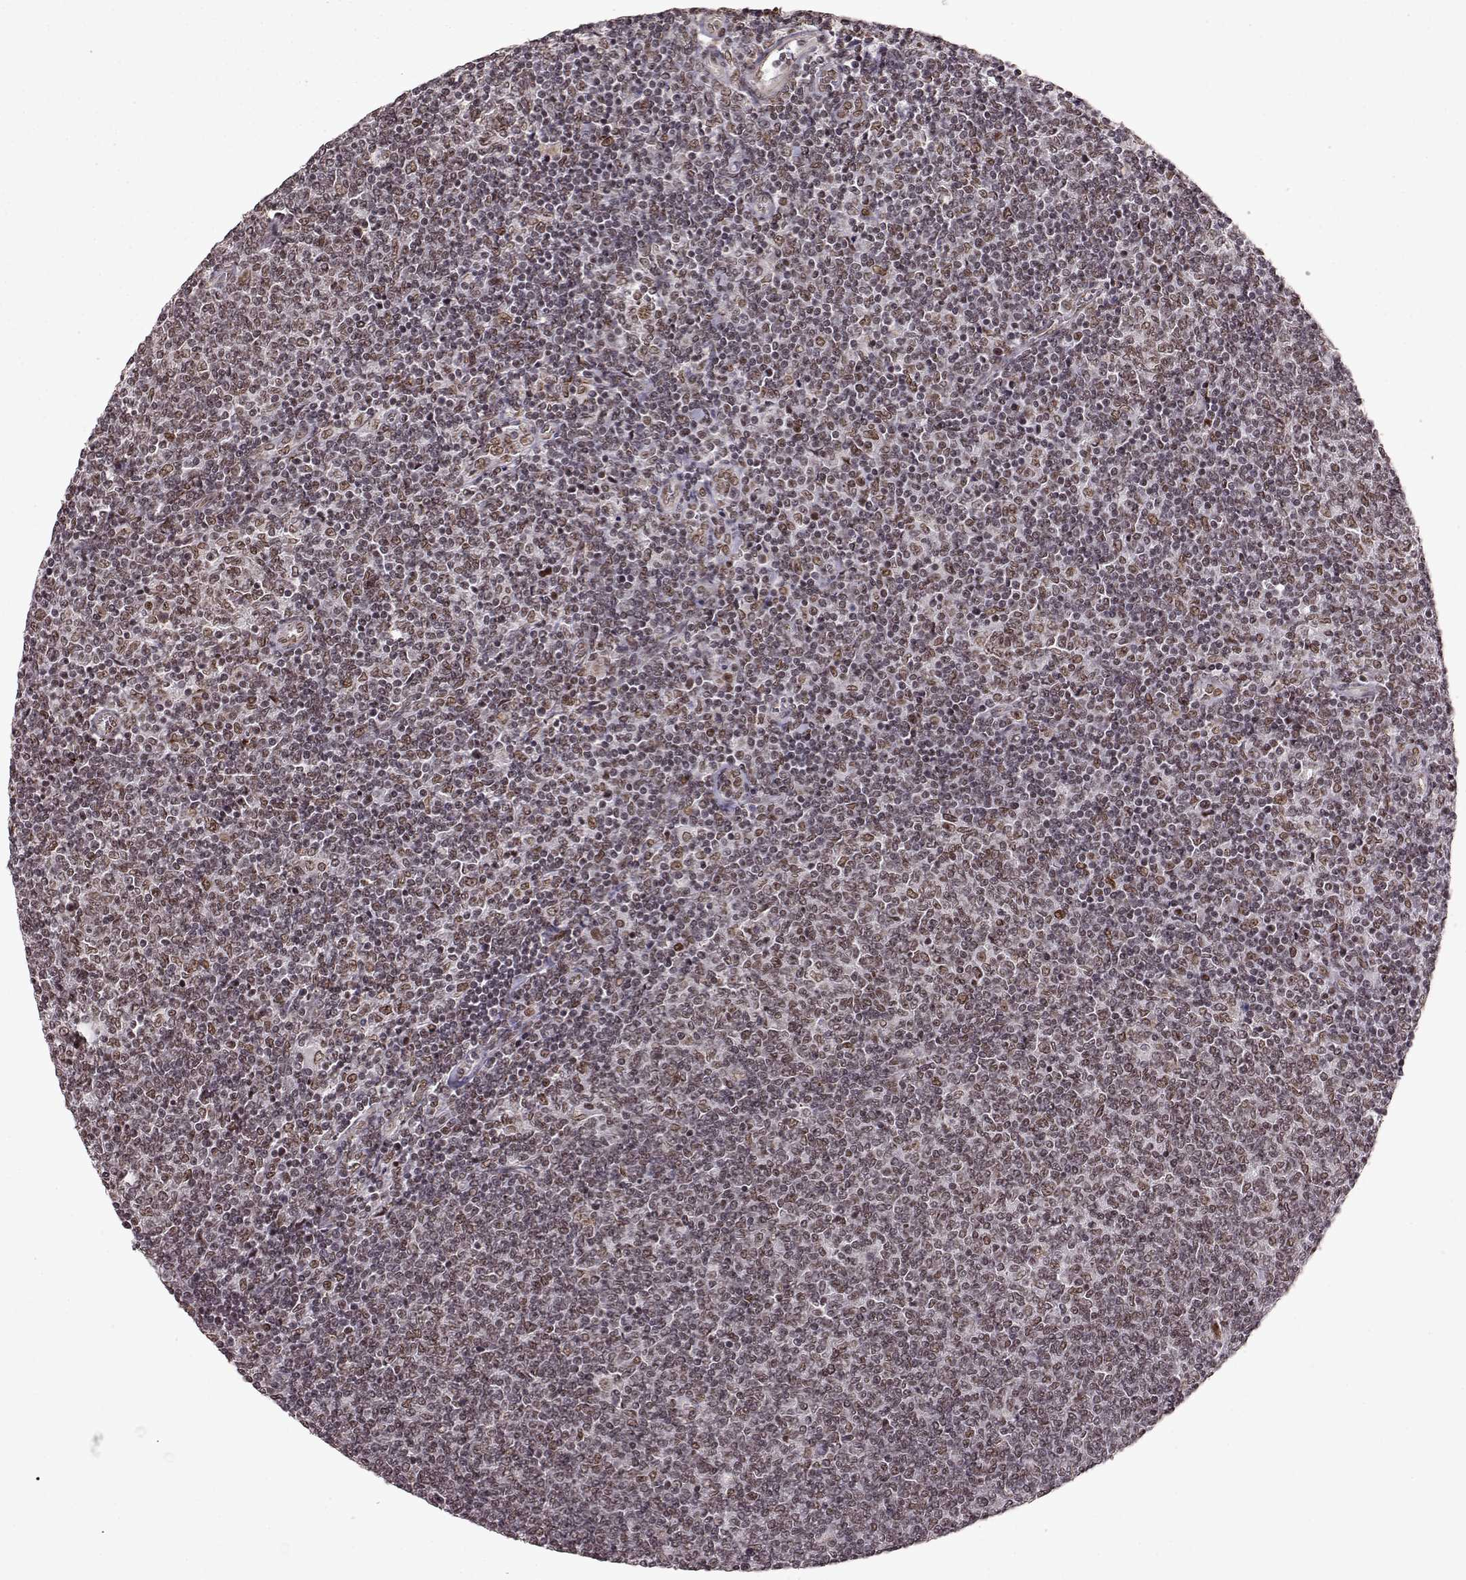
{"staining": {"intensity": "negative", "quantity": "none", "location": "none"}, "tissue": "lymphoma", "cell_type": "Tumor cells", "image_type": "cancer", "snomed": [{"axis": "morphology", "description": "Malignant lymphoma, non-Hodgkin's type, Low grade"}, {"axis": "topography", "description": "Lymph node"}], "caption": "High magnification brightfield microscopy of low-grade malignant lymphoma, non-Hodgkin's type stained with DAB (brown) and counterstained with hematoxylin (blue): tumor cells show no significant positivity. Nuclei are stained in blue.", "gene": "RRAGD", "patient": {"sex": "male", "age": 52}}